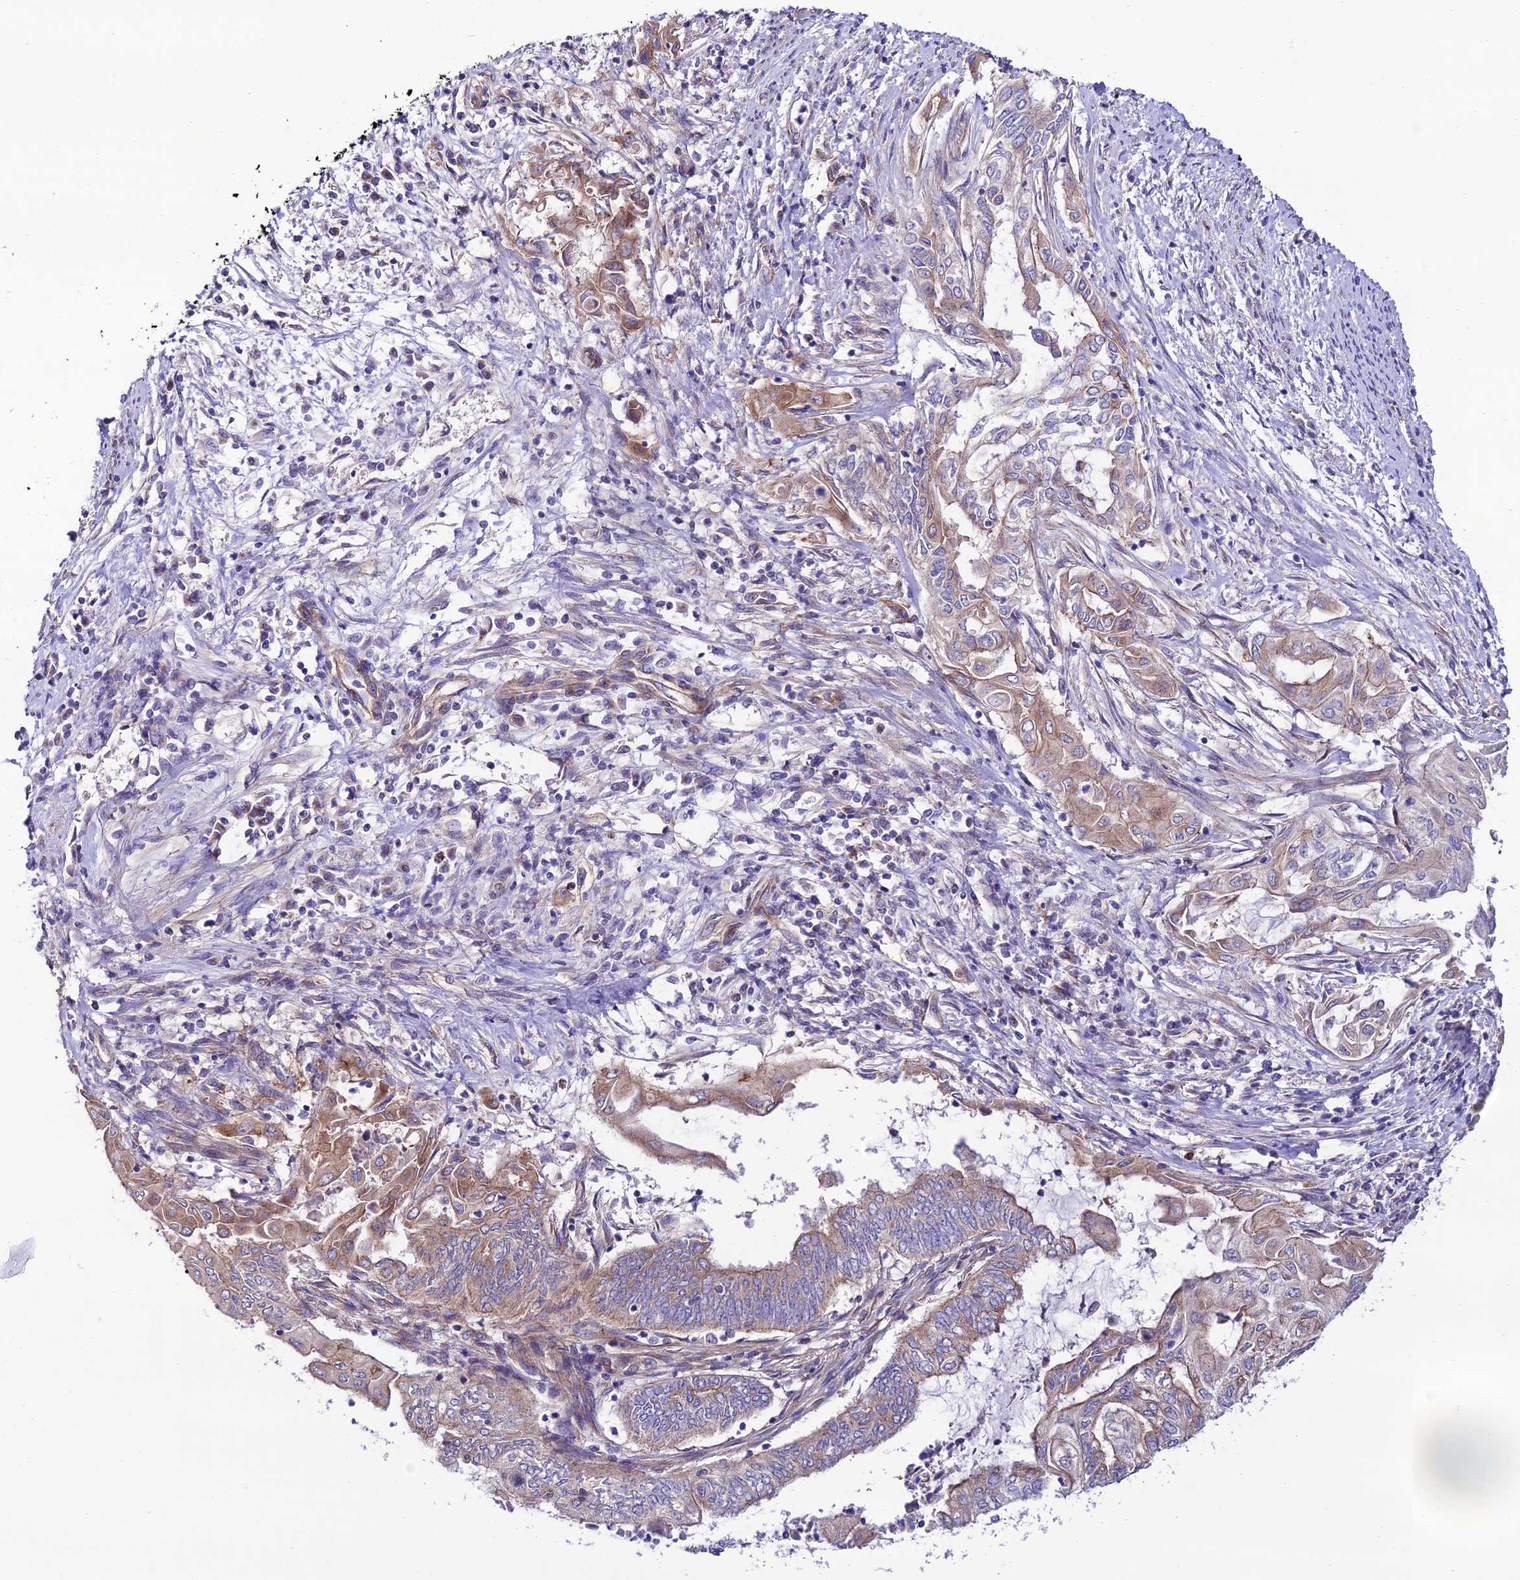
{"staining": {"intensity": "moderate", "quantity": "25%-75%", "location": "cytoplasmic/membranous"}, "tissue": "endometrial cancer", "cell_type": "Tumor cells", "image_type": "cancer", "snomed": [{"axis": "morphology", "description": "Adenocarcinoma, NOS"}, {"axis": "topography", "description": "Uterus"}, {"axis": "topography", "description": "Endometrium"}], "caption": "Tumor cells show medium levels of moderate cytoplasmic/membranous staining in about 25%-75% of cells in human endometrial cancer (adenocarcinoma). Using DAB (brown) and hematoxylin (blue) stains, captured at high magnification using brightfield microscopy.", "gene": "LACTB2", "patient": {"sex": "female", "age": 70}}